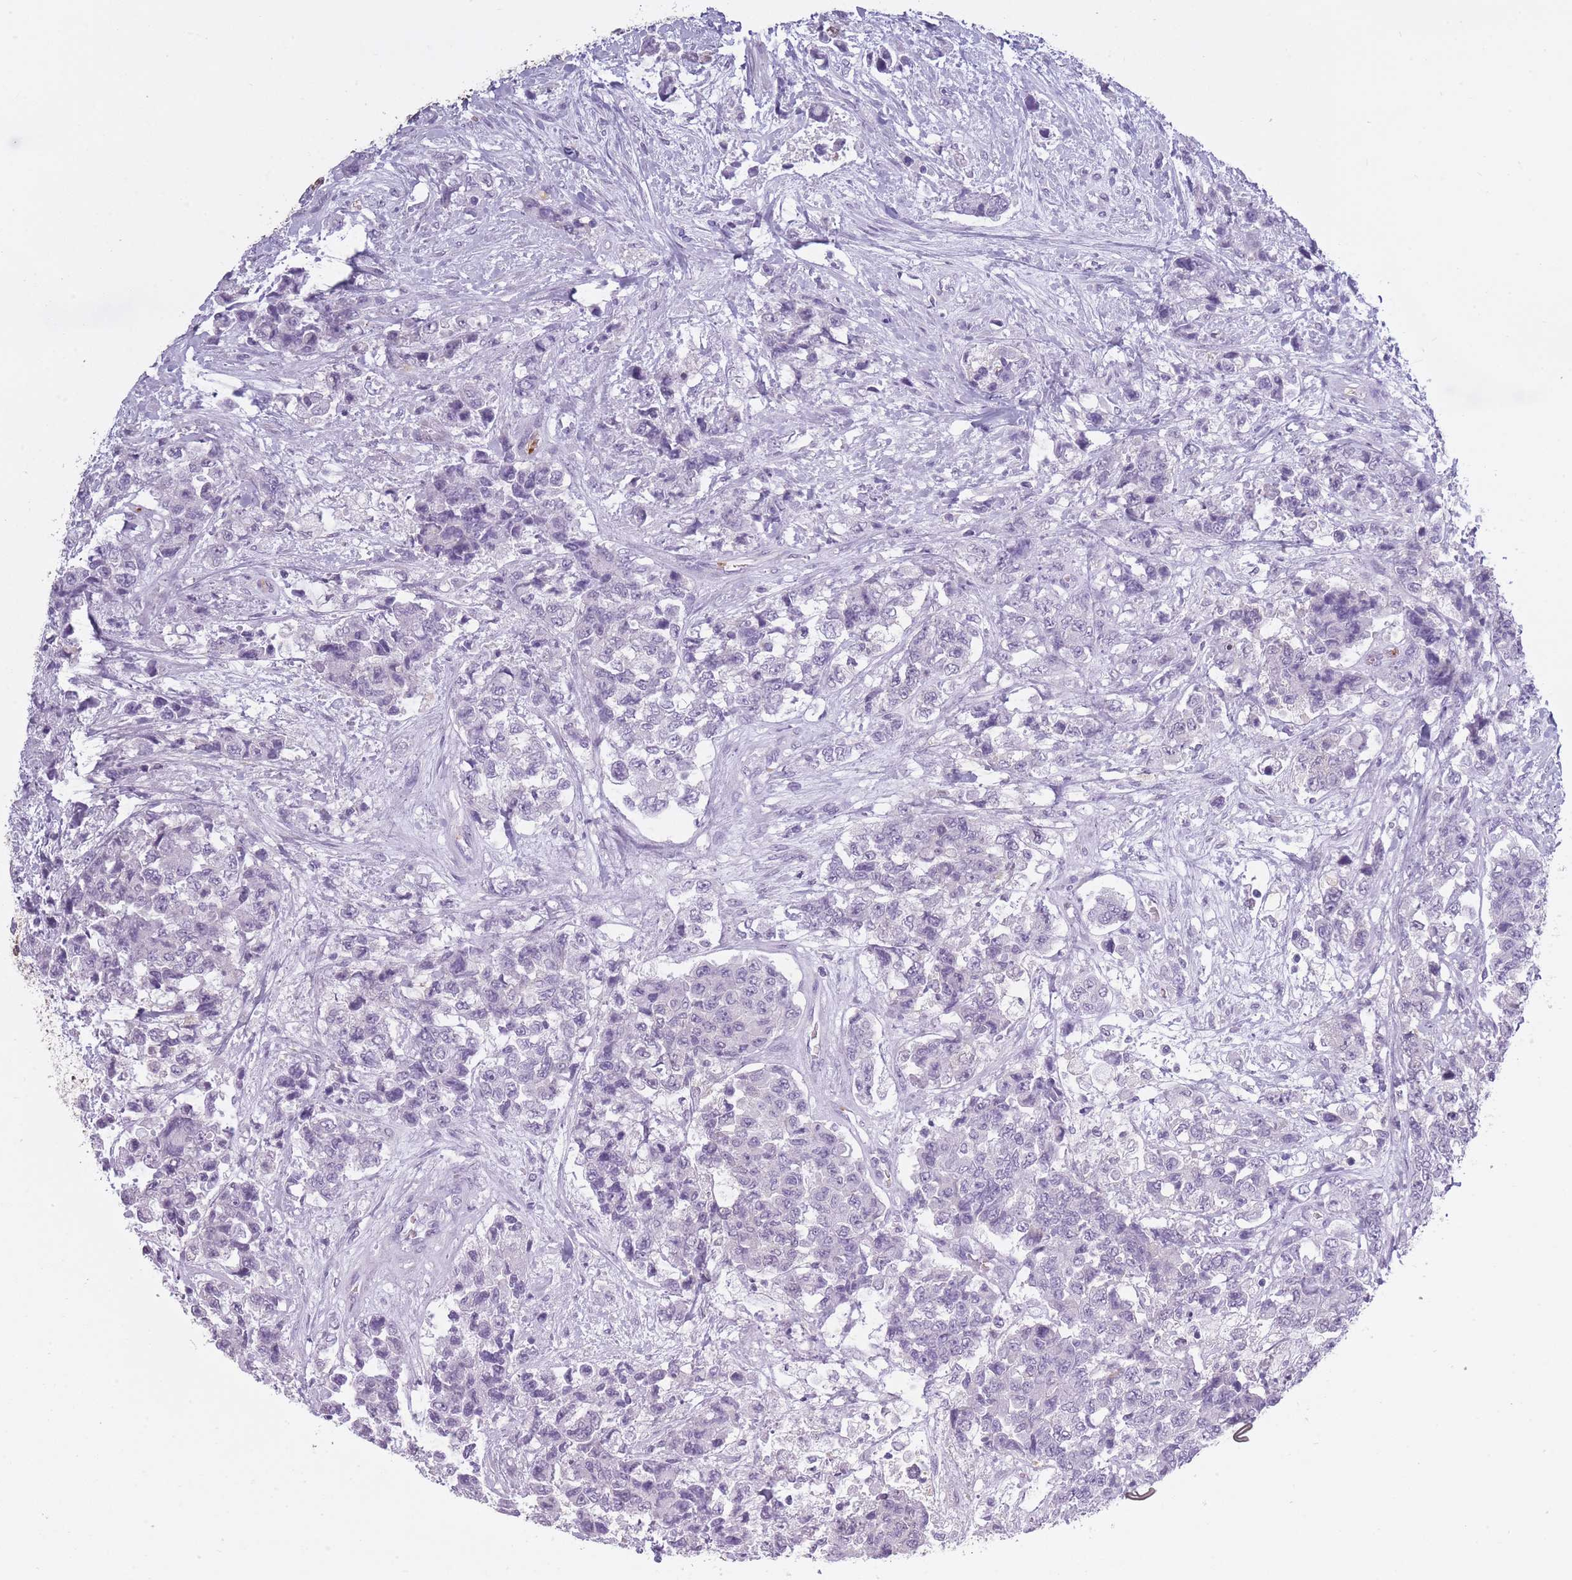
{"staining": {"intensity": "negative", "quantity": "none", "location": "none"}, "tissue": "urothelial cancer", "cell_type": "Tumor cells", "image_type": "cancer", "snomed": [{"axis": "morphology", "description": "Urothelial carcinoma, High grade"}, {"axis": "topography", "description": "Urinary bladder"}], "caption": "Tumor cells are negative for brown protein staining in high-grade urothelial carcinoma.", "gene": "OR7C1", "patient": {"sex": "female", "age": 78}}